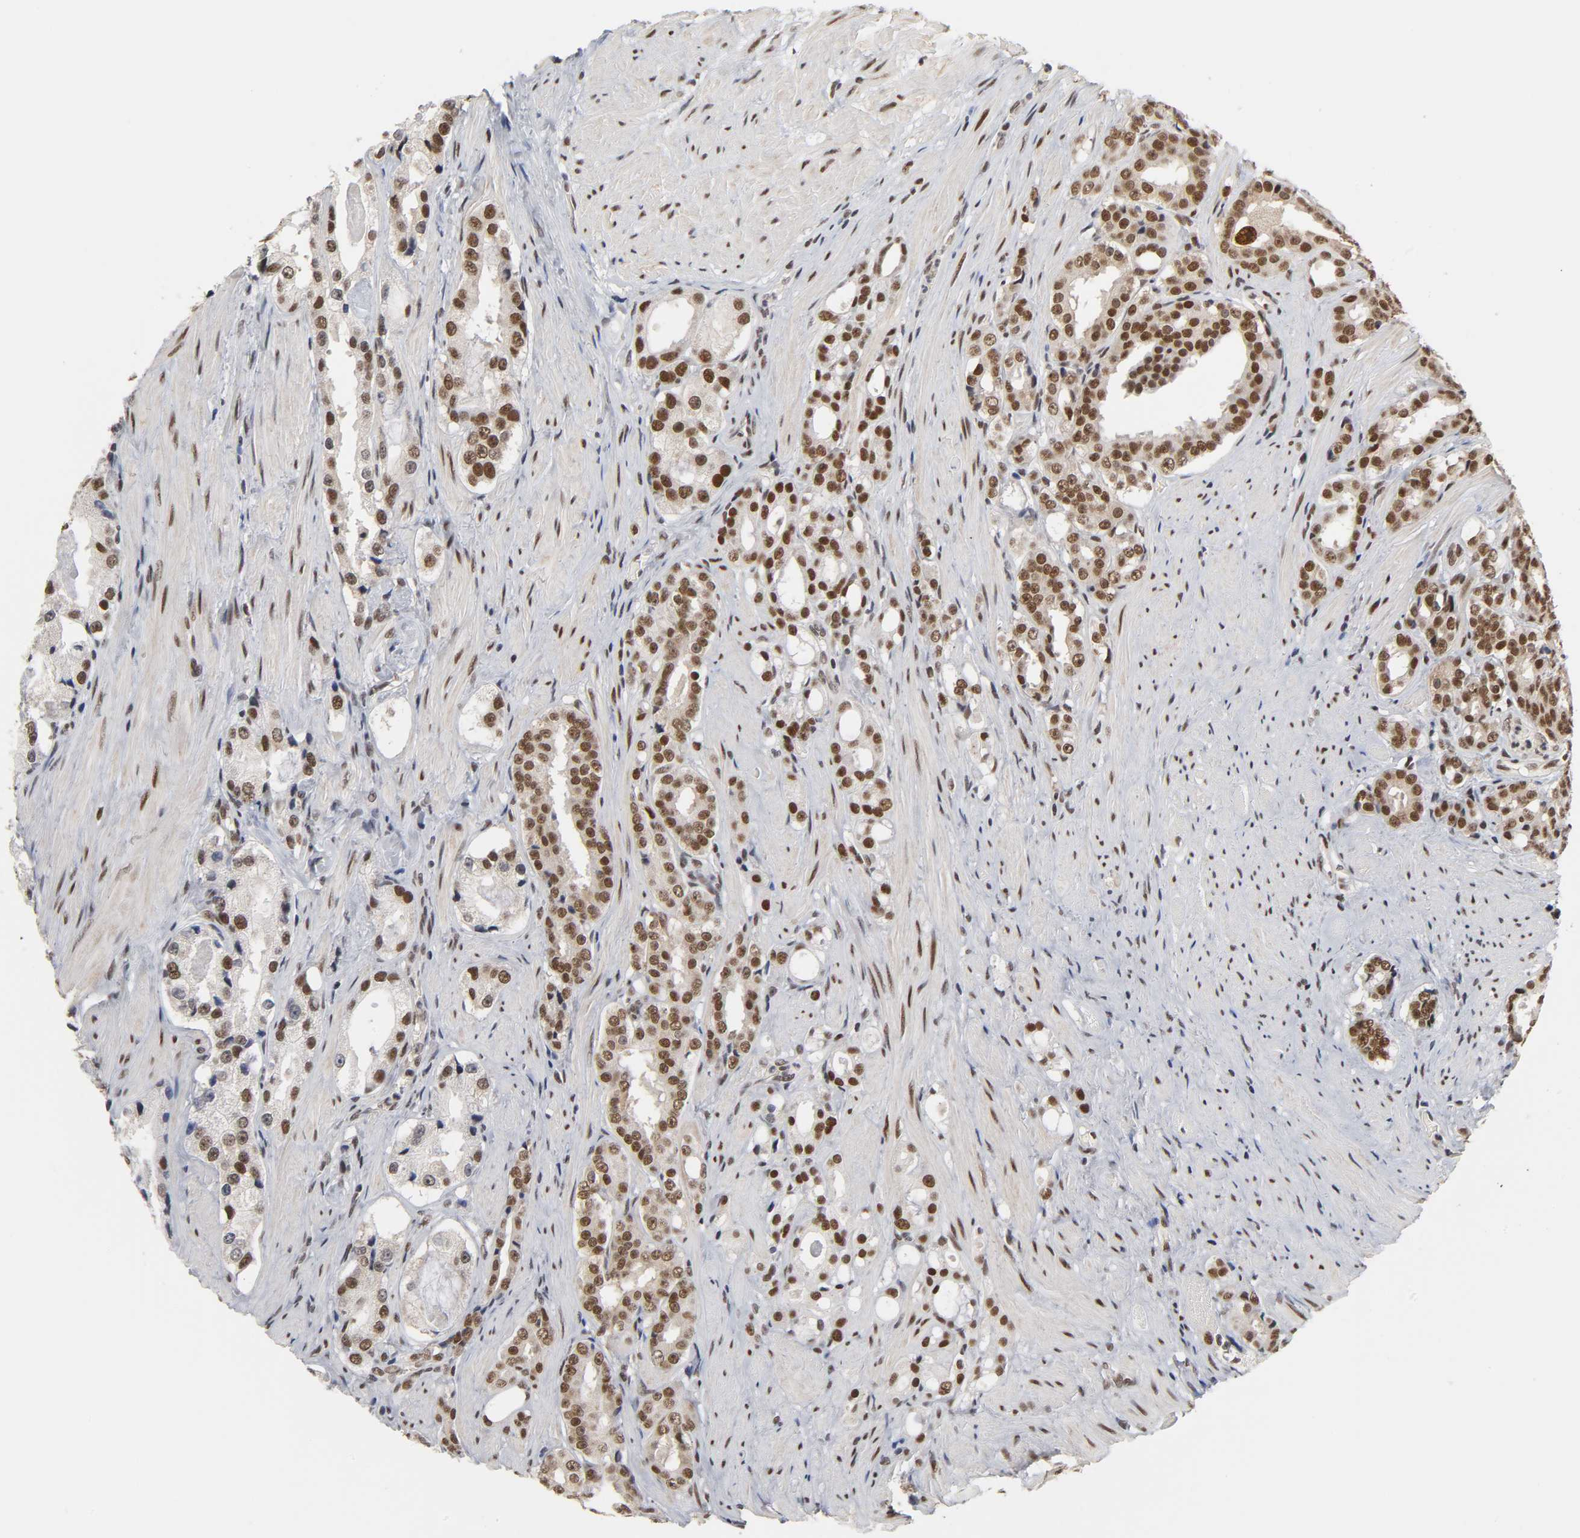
{"staining": {"intensity": "strong", "quantity": ">75%", "location": "nuclear"}, "tissue": "prostate cancer", "cell_type": "Tumor cells", "image_type": "cancer", "snomed": [{"axis": "morphology", "description": "Adenocarcinoma, Medium grade"}, {"axis": "topography", "description": "Prostate"}], "caption": "Protein analysis of prostate cancer tissue demonstrates strong nuclear staining in approximately >75% of tumor cells.", "gene": "TRIM33", "patient": {"sex": "male", "age": 60}}